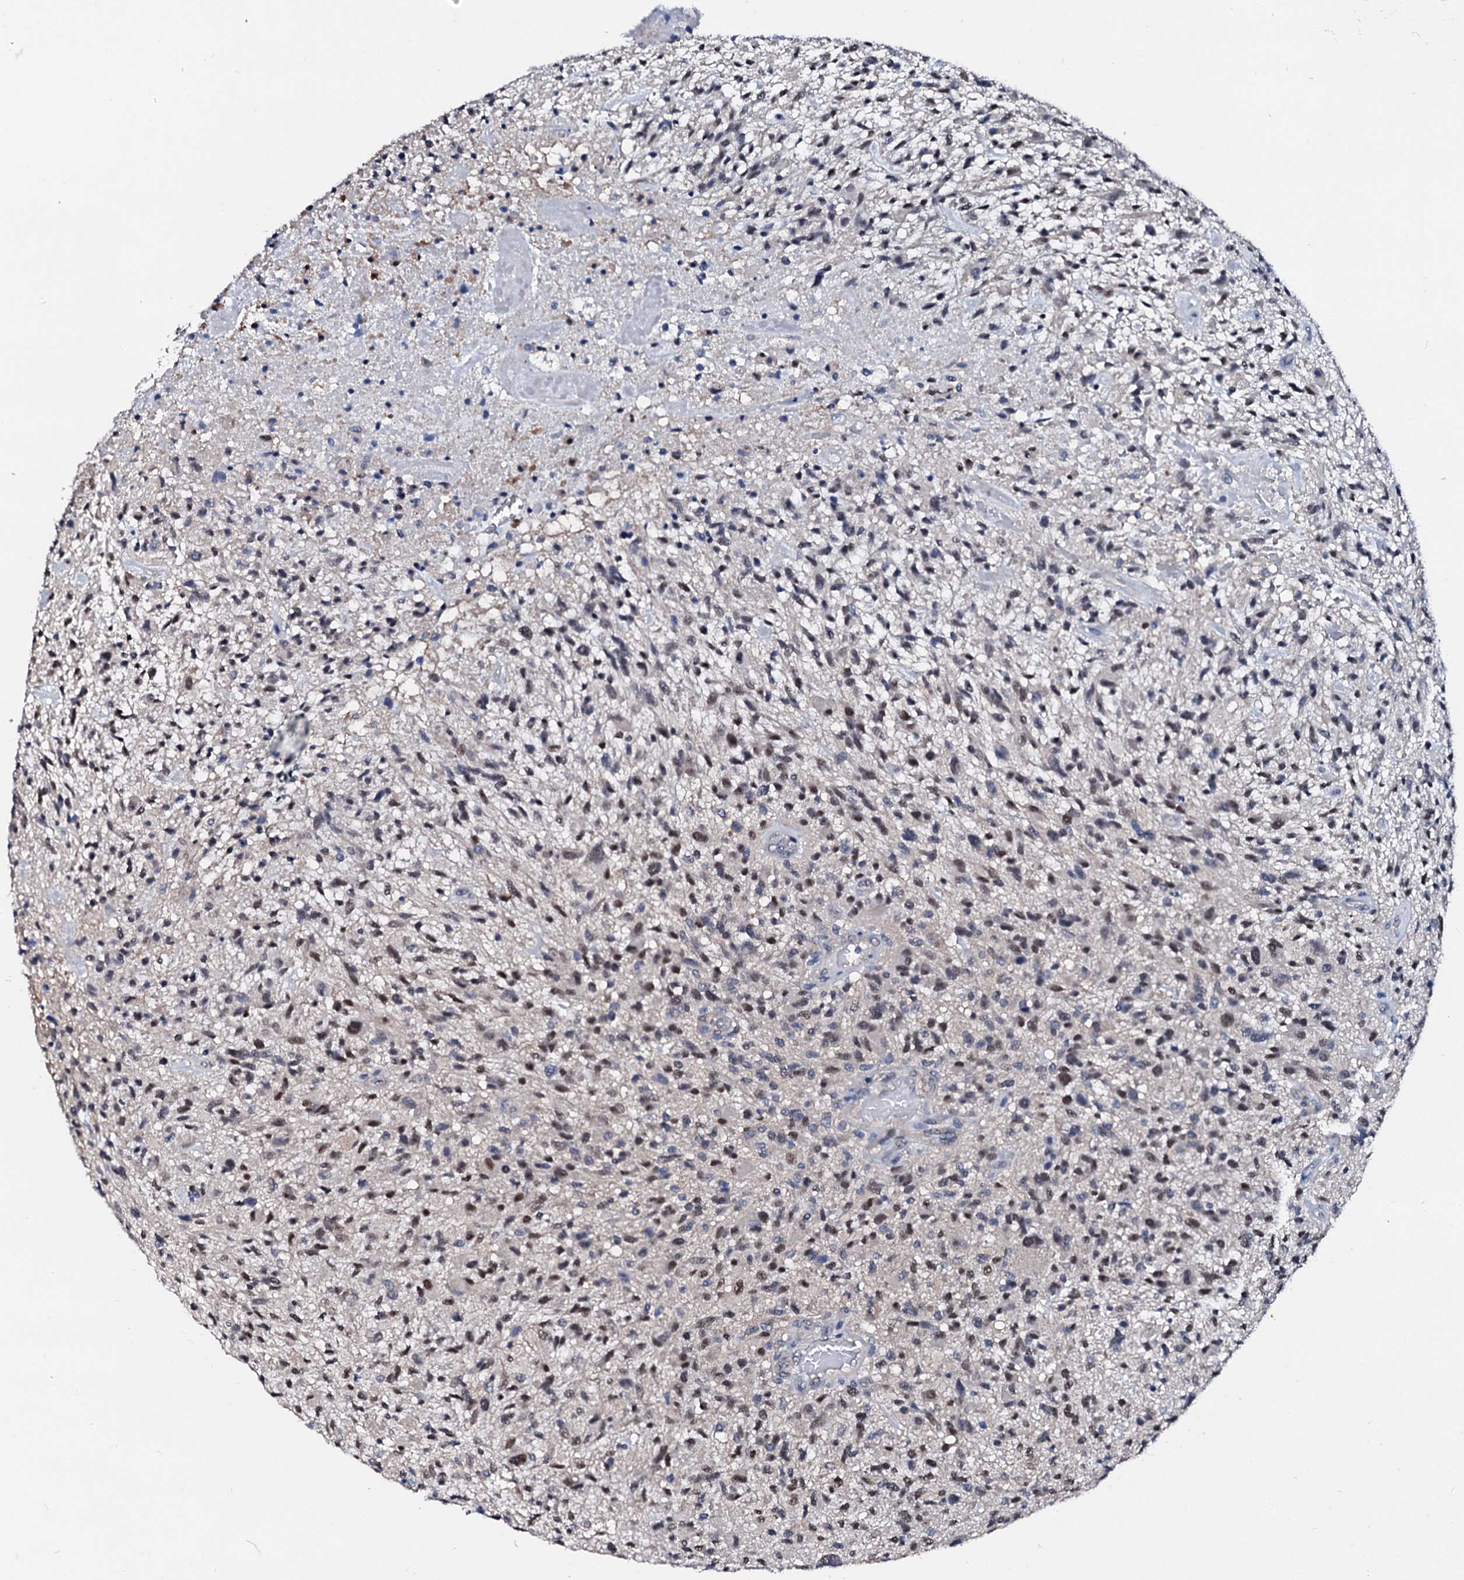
{"staining": {"intensity": "moderate", "quantity": "25%-75%", "location": "nuclear"}, "tissue": "glioma", "cell_type": "Tumor cells", "image_type": "cancer", "snomed": [{"axis": "morphology", "description": "Glioma, malignant, High grade"}, {"axis": "topography", "description": "Brain"}], "caption": "Human malignant glioma (high-grade) stained with a brown dye demonstrates moderate nuclear positive expression in about 25%-75% of tumor cells.", "gene": "CSN2", "patient": {"sex": "male", "age": 47}}